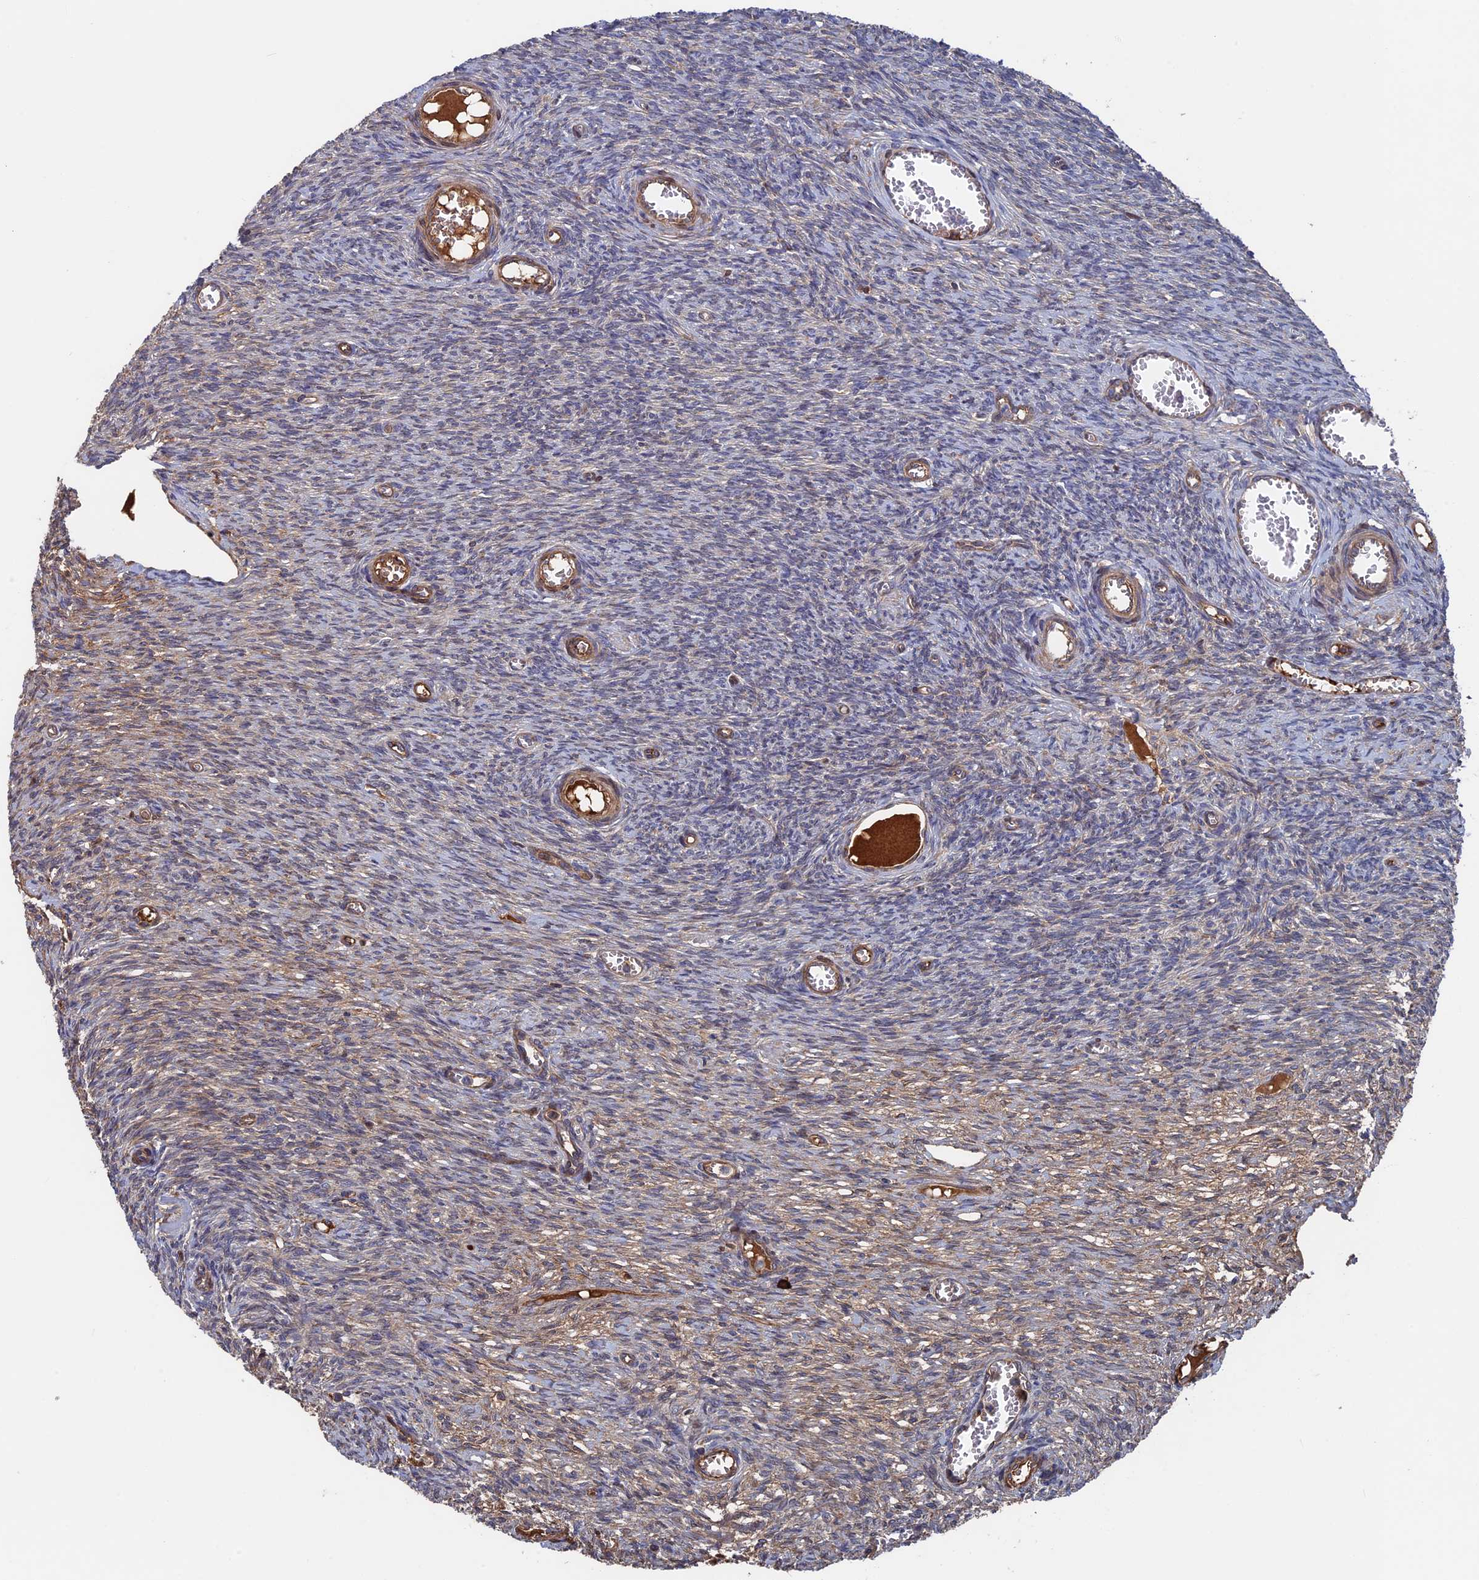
{"staining": {"intensity": "weak", "quantity": "25%-75%", "location": "cytoplasmic/membranous"}, "tissue": "ovary", "cell_type": "Ovarian stroma cells", "image_type": "normal", "snomed": [{"axis": "morphology", "description": "Normal tissue, NOS"}, {"axis": "topography", "description": "Ovary"}], "caption": "Immunohistochemical staining of unremarkable human ovary reveals weak cytoplasmic/membranous protein positivity in about 25%-75% of ovarian stroma cells. The protein of interest is shown in brown color, while the nuclei are stained blue.", "gene": "RPUSD1", "patient": {"sex": "female", "age": 44}}